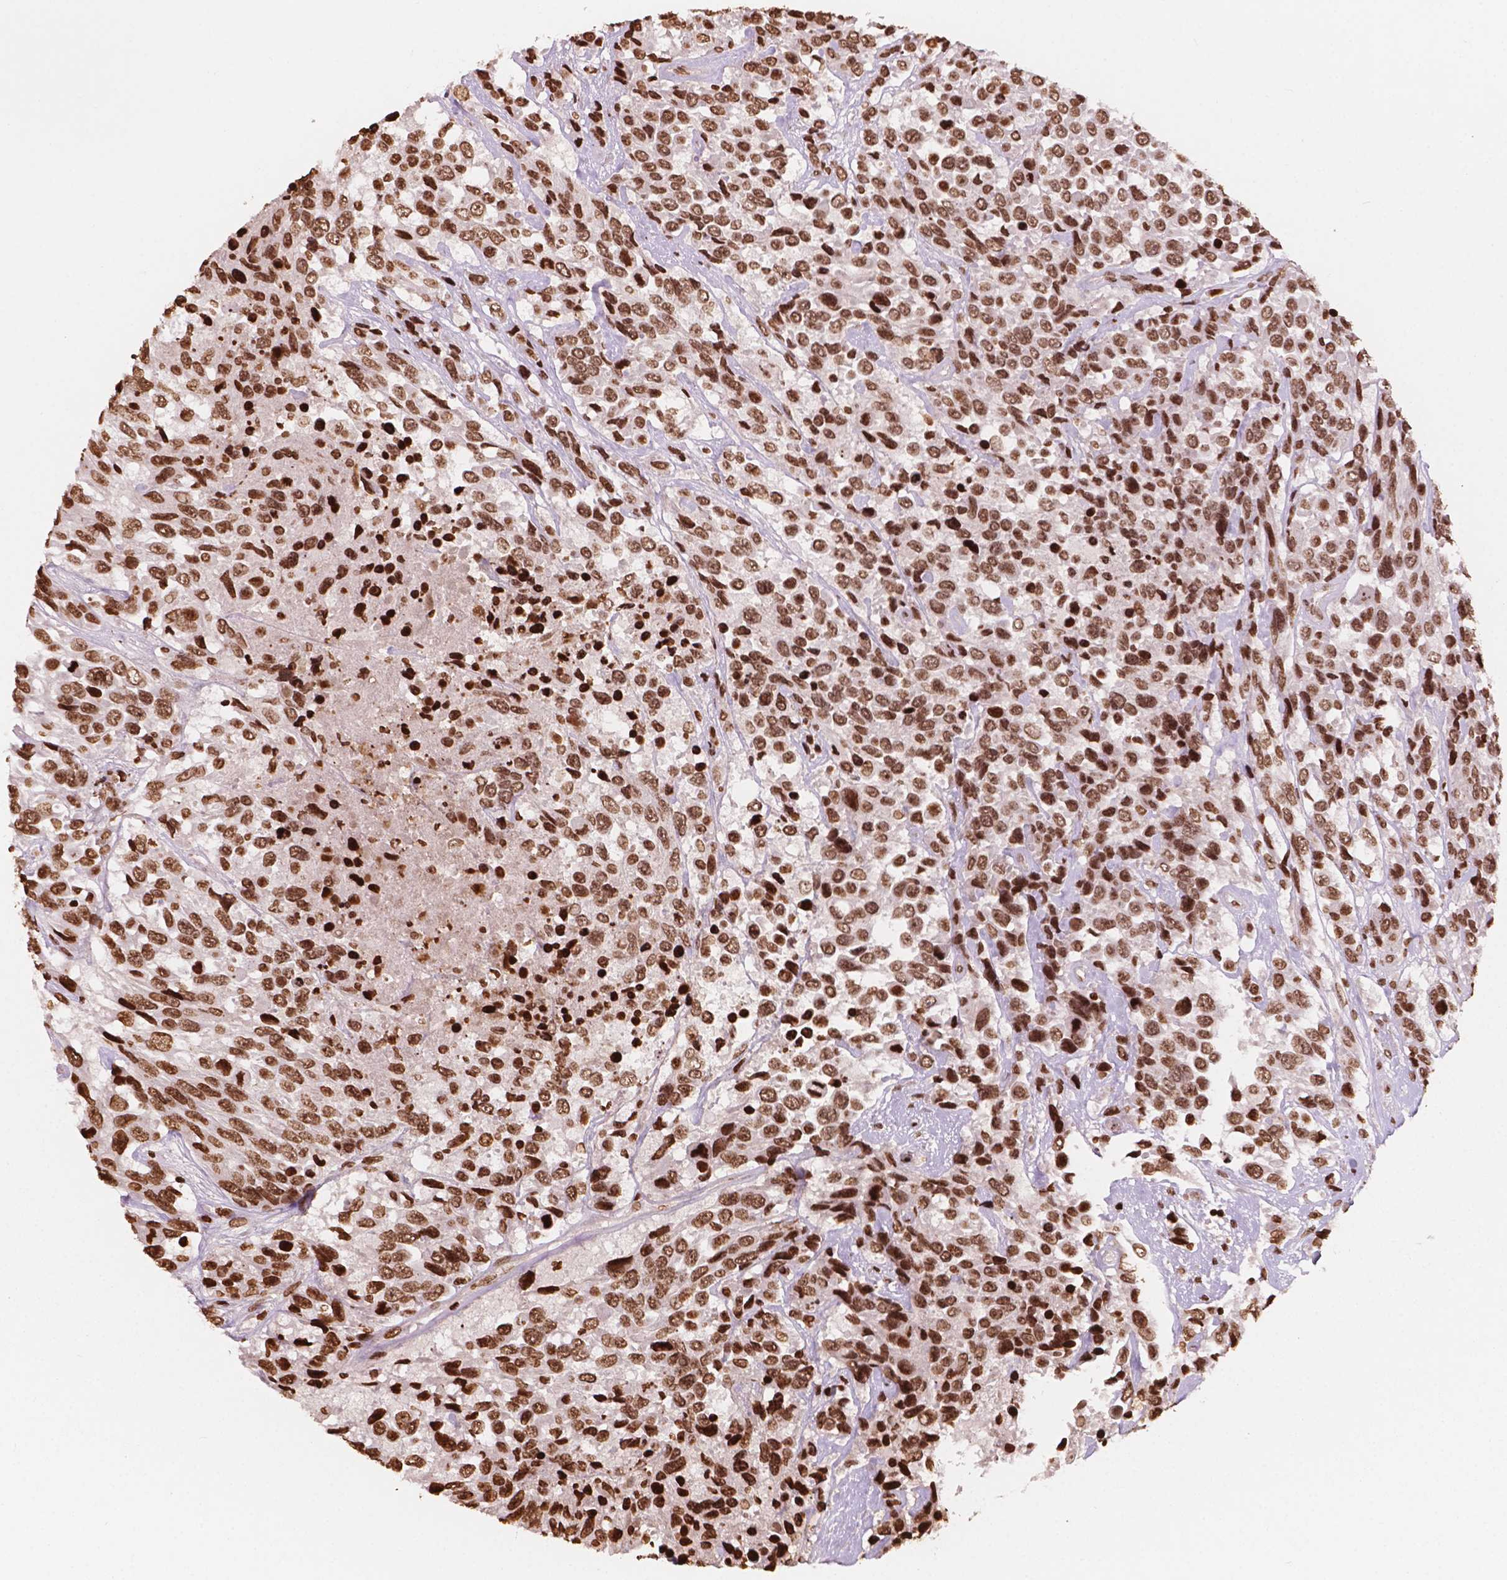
{"staining": {"intensity": "strong", "quantity": ">75%", "location": "nuclear"}, "tissue": "urothelial cancer", "cell_type": "Tumor cells", "image_type": "cancer", "snomed": [{"axis": "morphology", "description": "Urothelial carcinoma, High grade"}, {"axis": "topography", "description": "Urinary bladder"}], "caption": "Strong nuclear staining for a protein is identified in about >75% of tumor cells of high-grade urothelial carcinoma using immunohistochemistry.", "gene": "H3C7", "patient": {"sex": "female", "age": 70}}